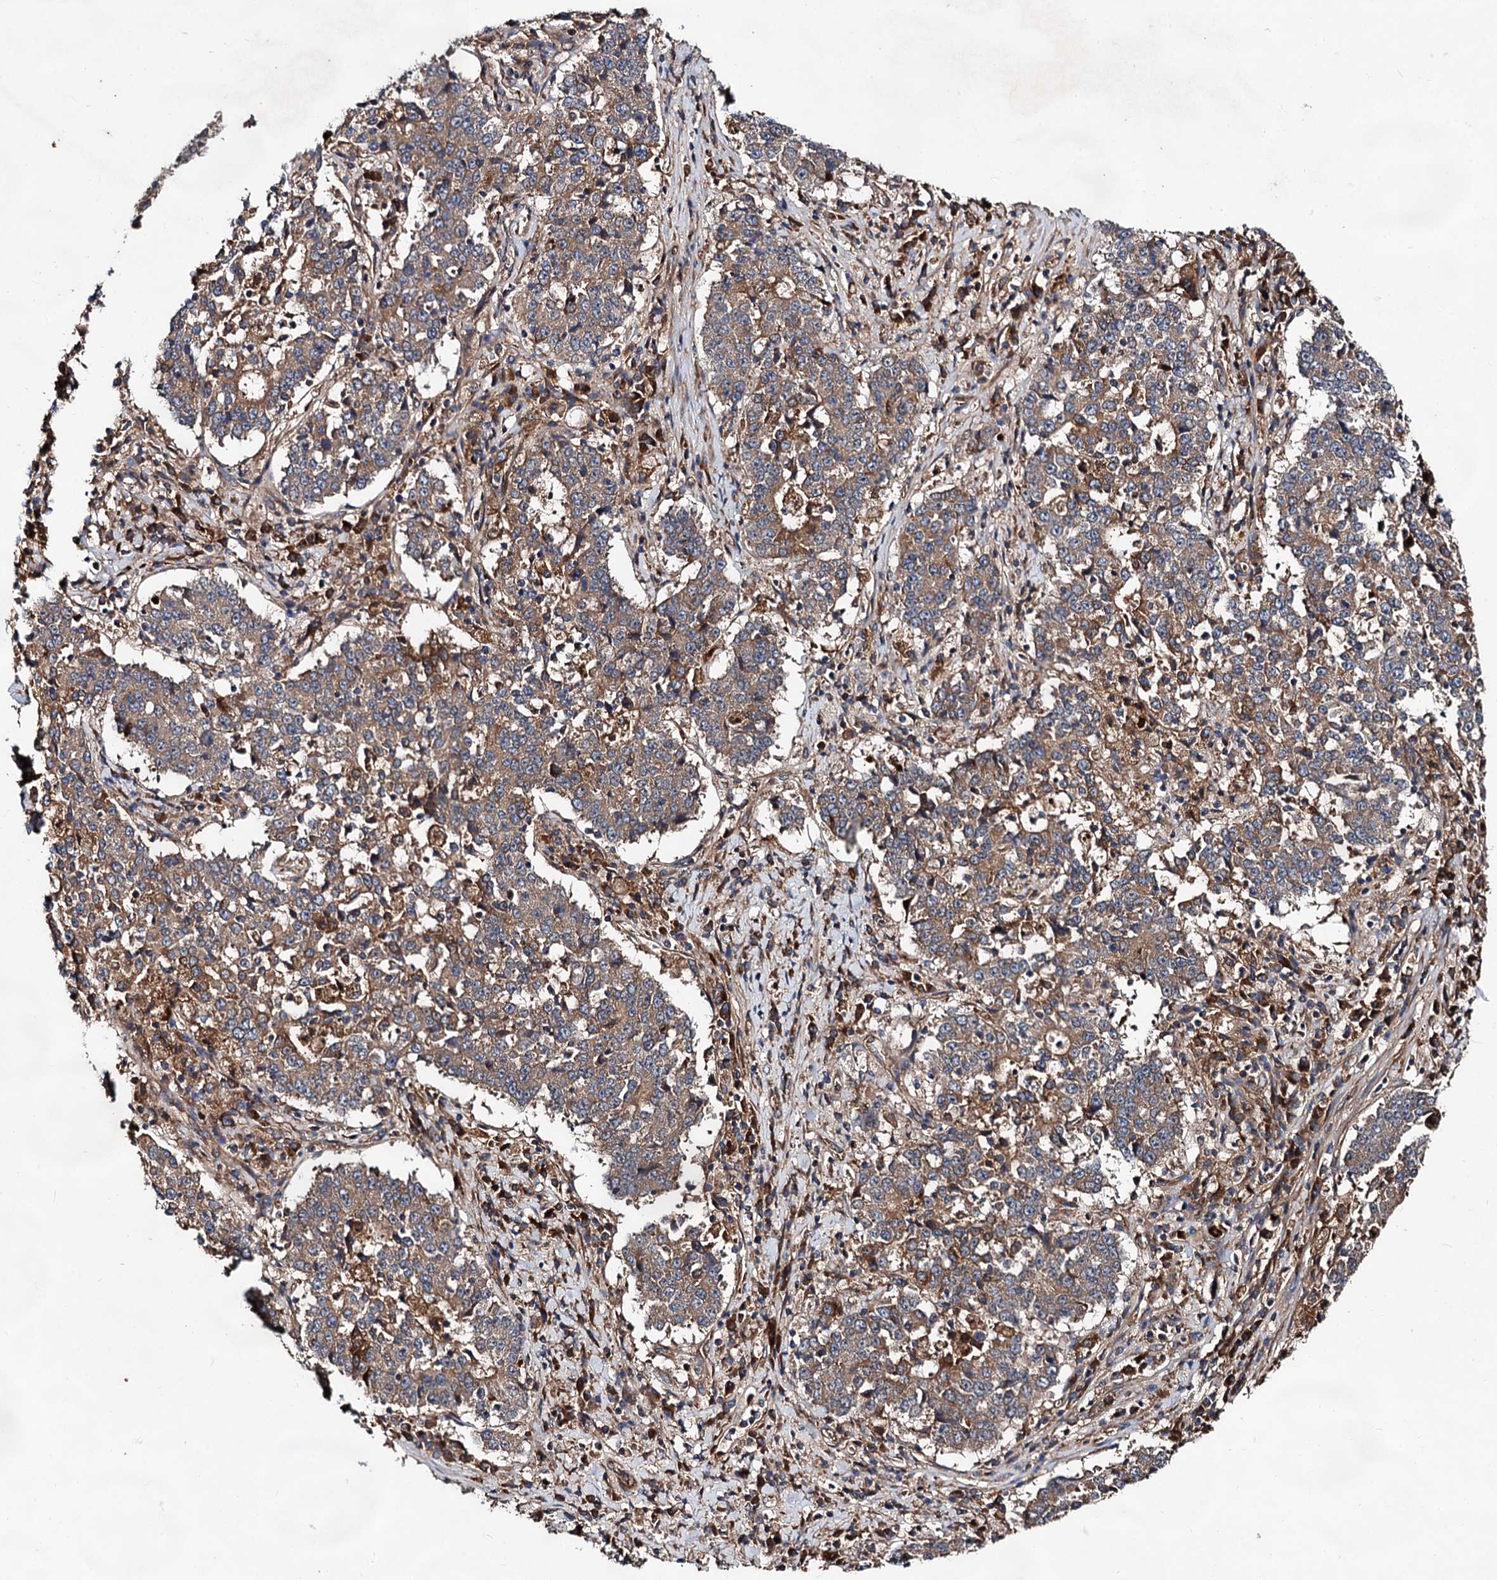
{"staining": {"intensity": "moderate", "quantity": ">75%", "location": "cytoplasmic/membranous"}, "tissue": "stomach cancer", "cell_type": "Tumor cells", "image_type": "cancer", "snomed": [{"axis": "morphology", "description": "Adenocarcinoma, NOS"}, {"axis": "topography", "description": "Stomach"}], "caption": "Moderate cytoplasmic/membranous protein expression is present in approximately >75% of tumor cells in adenocarcinoma (stomach). Immunohistochemistry (ihc) stains the protein of interest in brown and the nuclei are stained blue.", "gene": "TEX9", "patient": {"sex": "male", "age": 59}}